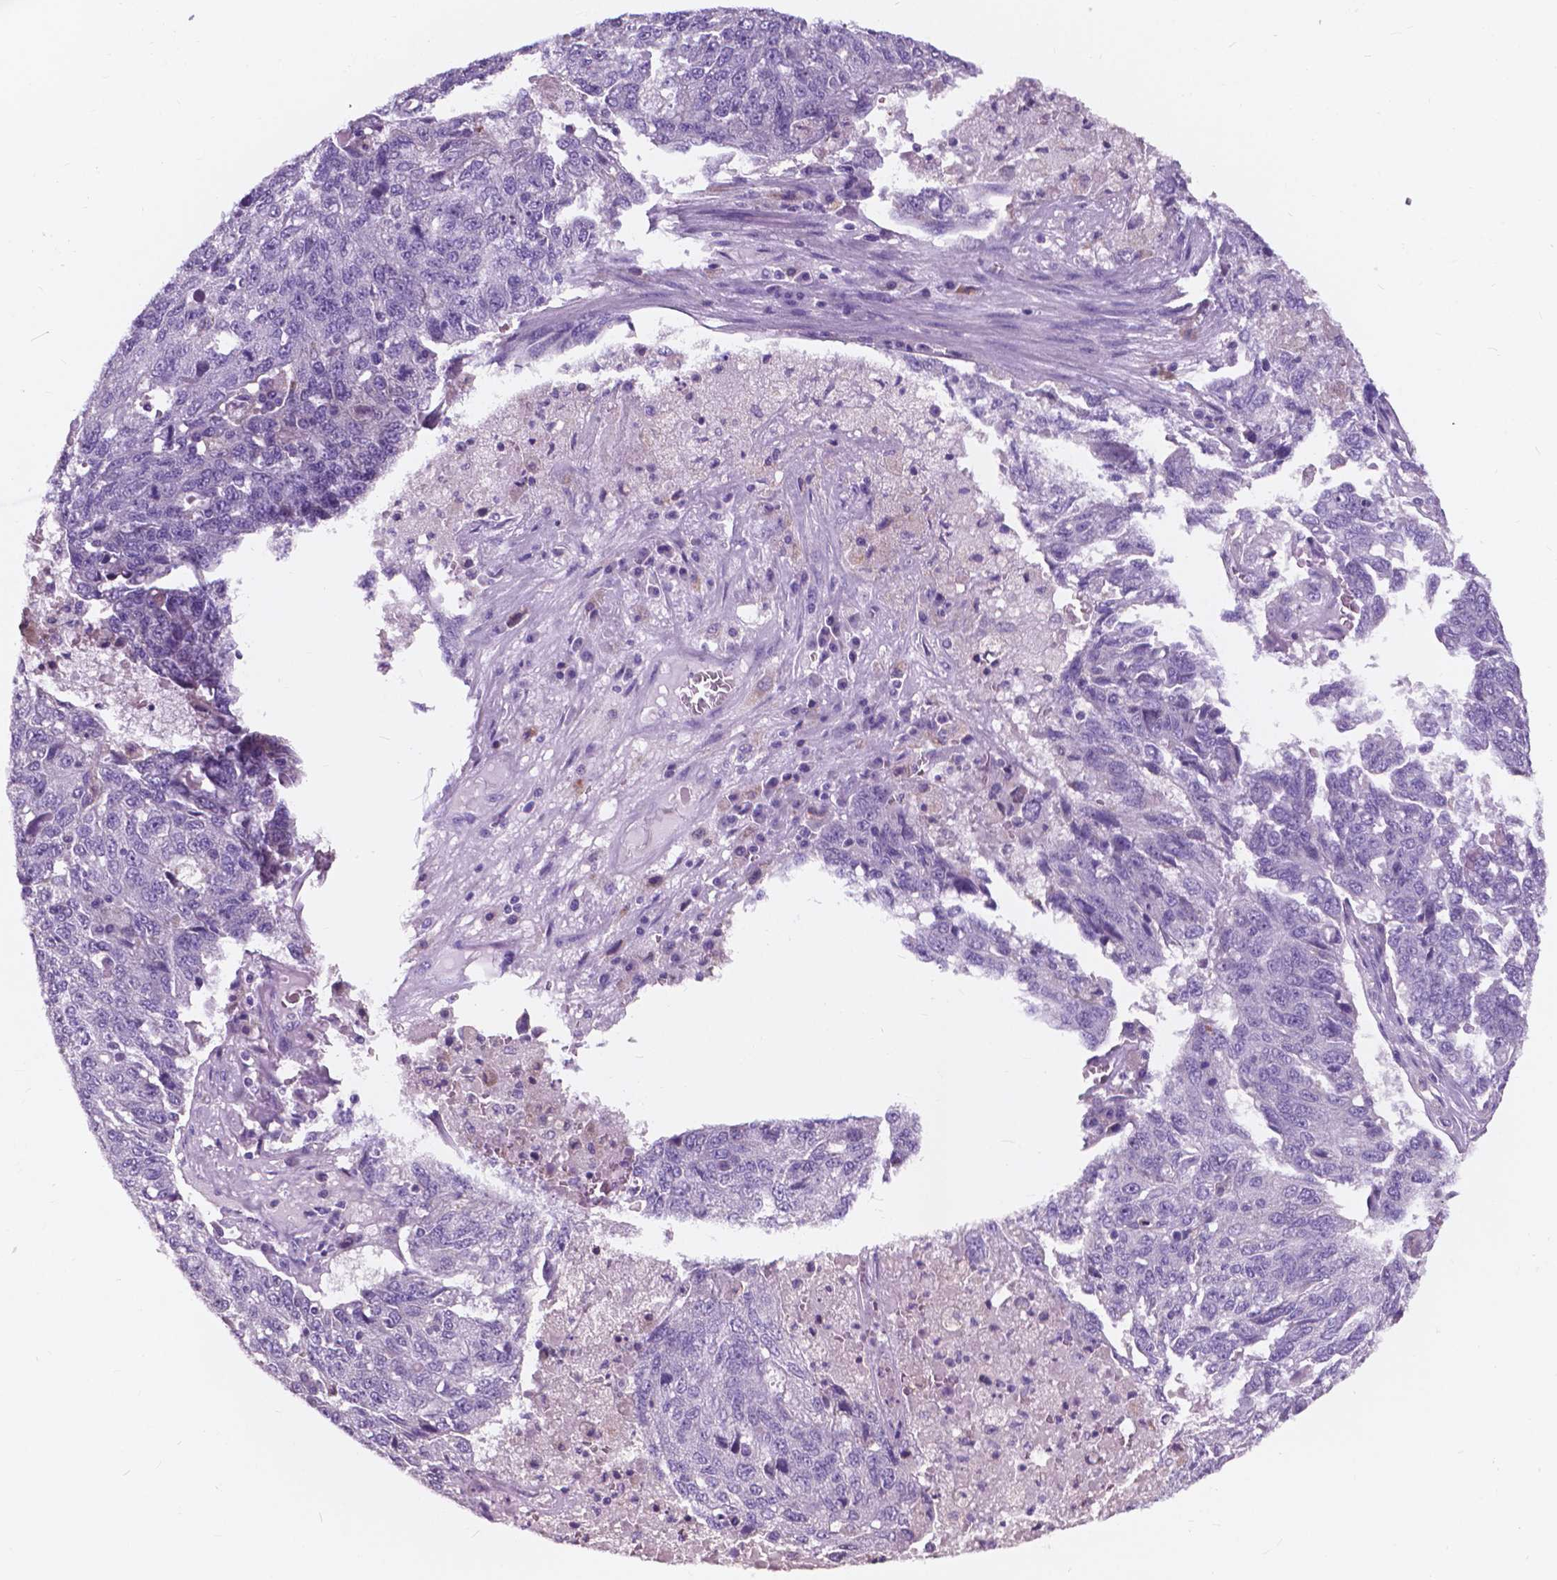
{"staining": {"intensity": "negative", "quantity": "none", "location": "none"}, "tissue": "ovarian cancer", "cell_type": "Tumor cells", "image_type": "cancer", "snomed": [{"axis": "morphology", "description": "Cystadenocarcinoma, serous, NOS"}, {"axis": "topography", "description": "Ovary"}], "caption": "This is an immunohistochemistry (IHC) photomicrograph of ovarian cancer (serous cystadenocarcinoma). There is no expression in tumor cells.", "gene": "IREB2", "patient": {"sex": "female", "age": 71}}